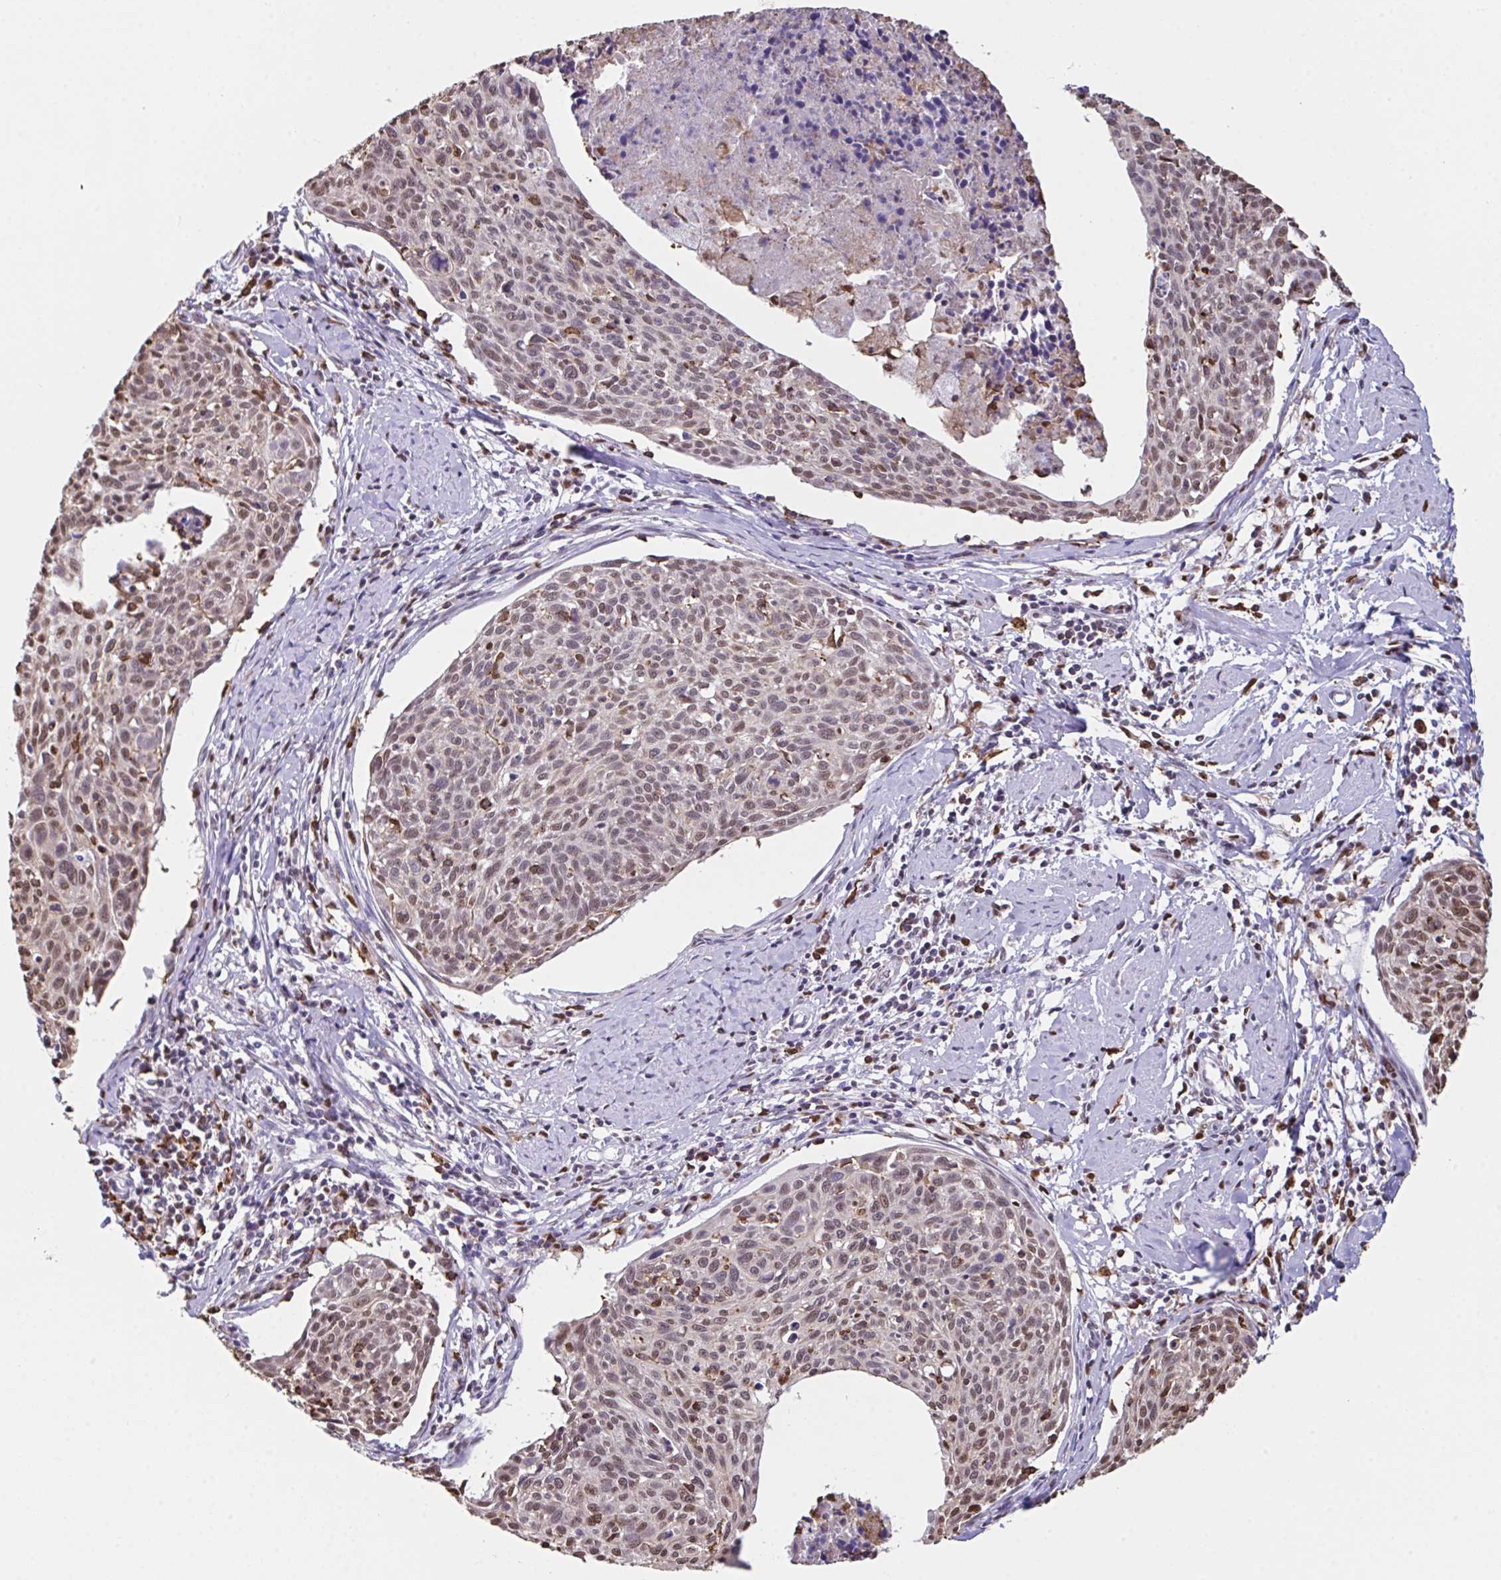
{"staining": {"intensity": "weak", "quantity": ">75%", "location": "nuclear"}, "tissue": "cervical cancer", "cell_type": "Tumor cells", "image_type": "cancer", "snomed": [{"axis": "morphology", "description": "Squamous cell carcinoma, NOS"}, {"axis": "topography", "description": "Cervix"}], "caption": "Tumor cells exhibit weak nuclear expression in about >75% of cells in squamous cell carcinoma (cervical).", "gene": "BTBD10", "patient": {"sex": "female", "age": 49}}